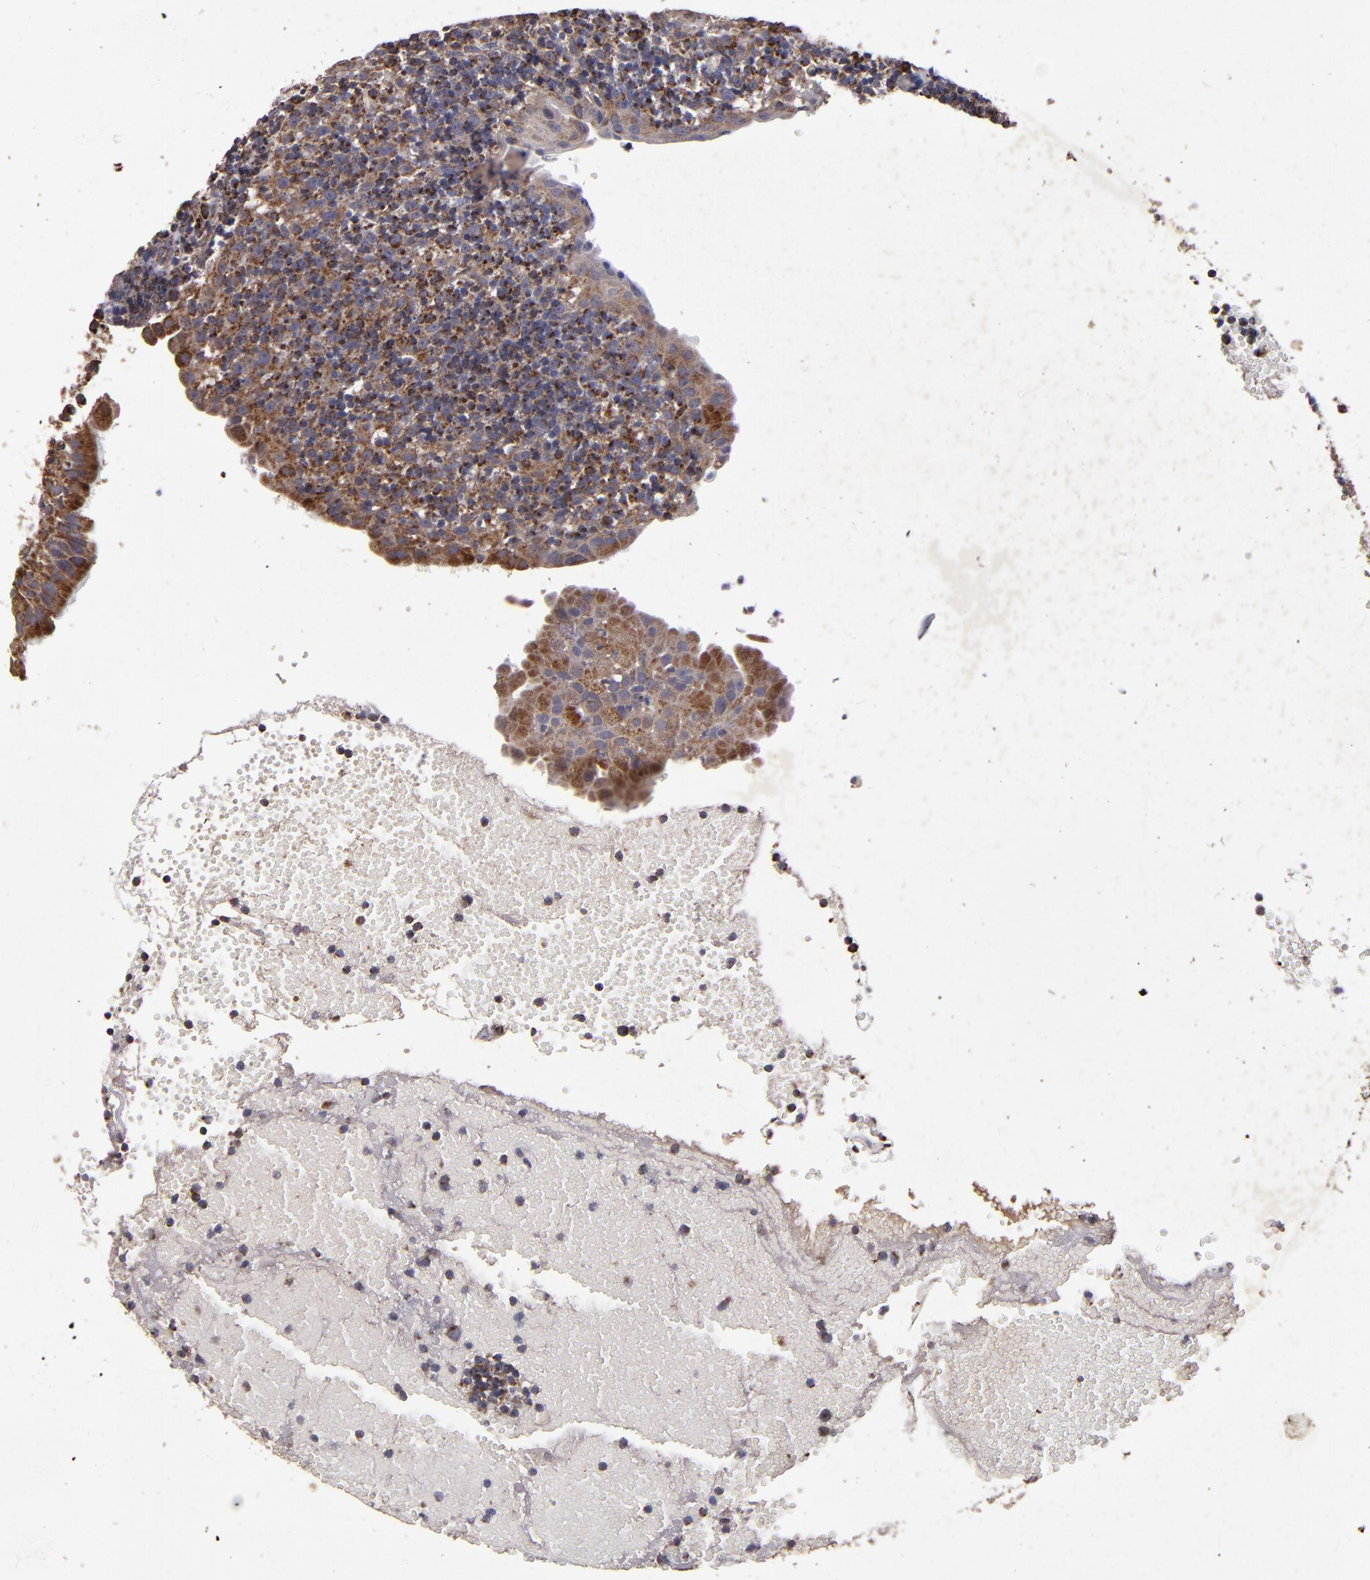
{"staining": {"intensity": "strong", "quantity": ">75%", "location": "cytoplasmic/membranous"}, "tissue": "tonsil", "cell_type": "Germinal center cells", "image_type": "normal", "snomed": [{"axis": "morphology", "description": "Normal tissue, NOS"}, {"axis": "topography", "description": "Tonsil"}], "caption": "The photomicrograph shows immunohistochemical staining of unremarkable tonsil. There is strong cytoplasmic/membranous positivity is seen in approximately >75% of germinal center cells. The protein is stained brown, and the nuclei are stained in blue (DAB IHC with brightfield microscopy, high magnification).", "gene": "TIMM9", "patient": {"sex": "female", "age": 40}}